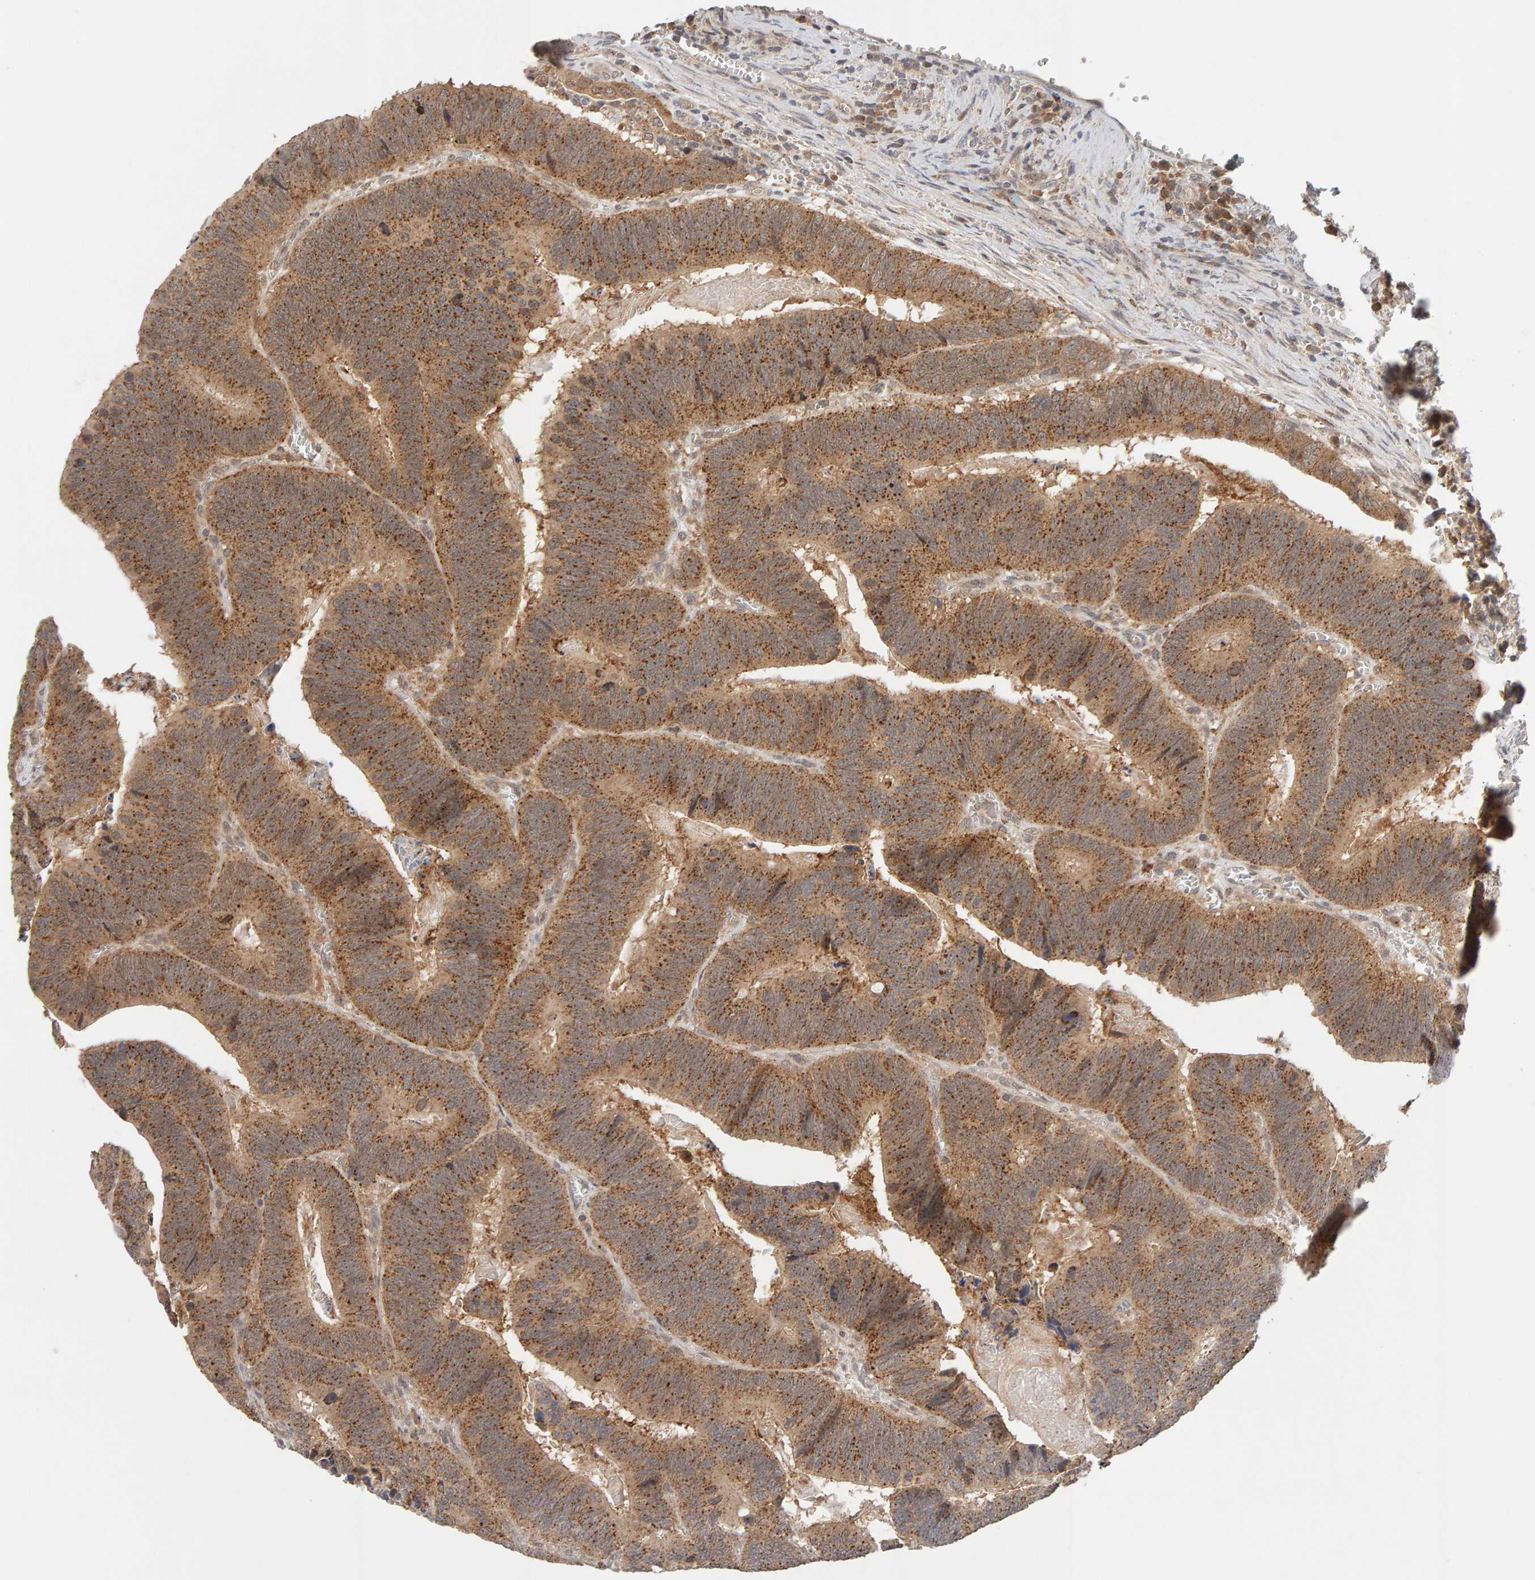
{"staining": {"intensity": "moderate", "quantity": ">75%", "location": "cytoplasmic/membranous"}, "tissue": "colorectal cancer", "cell_type": "Tumor cells", "image_type": "cancer", "snomed": [{"axis": "morphology", "description": "Inflammation, NOS"}, {"axis": "morphology", "description": "Adenocarcinoma, NOS"}, {"axis": "topography", "description": "Colon"}], "caption": "Tumor cells demonstrate medium levels of moderate cytoplasmic/membranous expression in approximately >75% of cells in human colorectal cancer. (Brightfield microscopy of DAB IHC at high magnification).", "gene": "DNAJC7", "patient": {"sex": "male", "age": 72}}